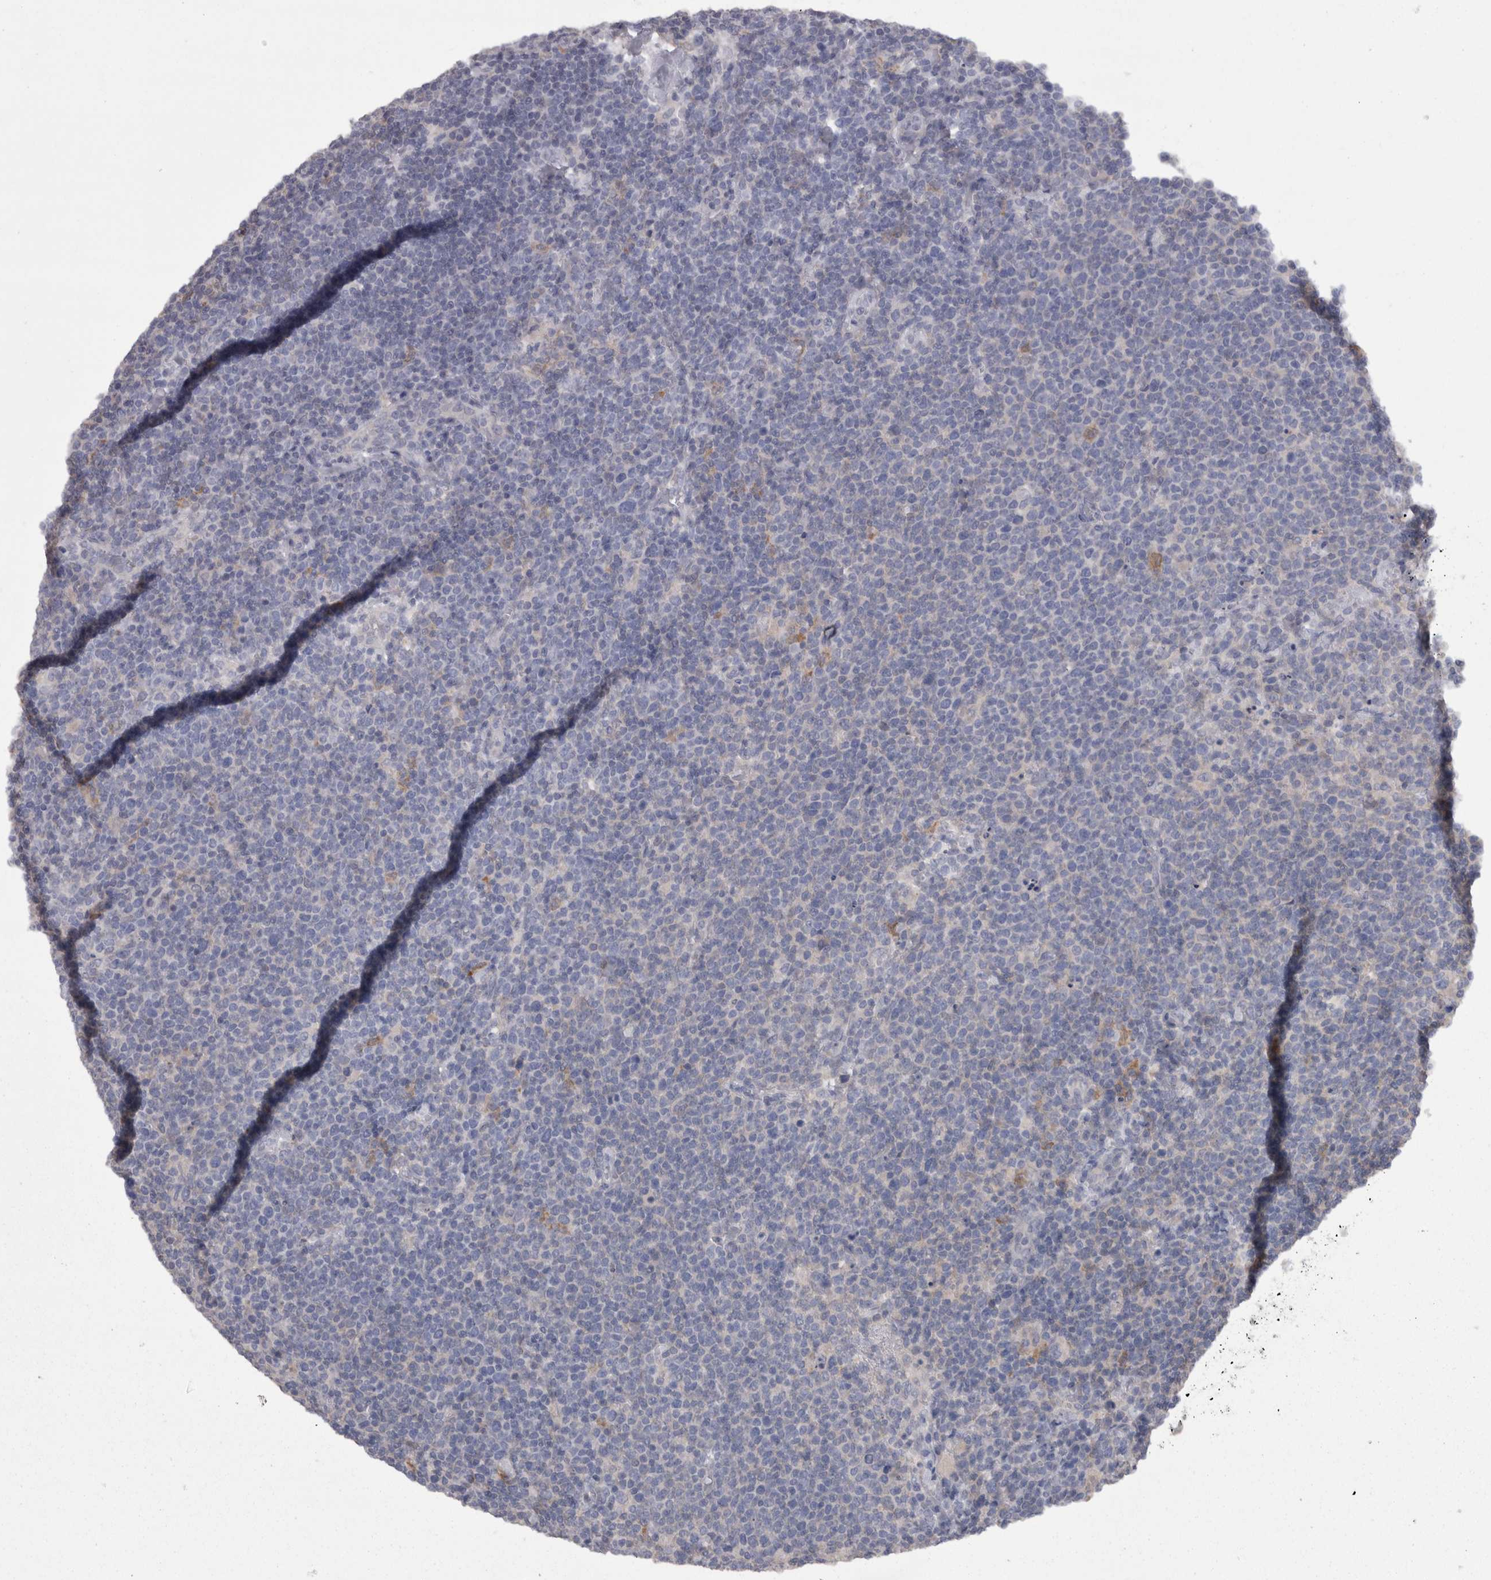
{"staining": {"intensity": "weak", "quantity": "<25%", "location": "cytoplasmic/membranous"}, "tissue": "lymphoma", "cell_type": "Tumor cells", "image_type": "cancer", "snomed": [{"axis": "morphology", "description": "Malignant lymphoma, non-Hodgkin's type, High grade"}, {"axis": "topography", "description": "Lymph node"}], "caption": "Malignant lymphoma, non-Hodgkin's type (high-grade) was stained to show a protein in brown. There is no significant expression in tumor cells.", "gene": "CAMK2D", "patient": {"sex": "male", "age": 61}}